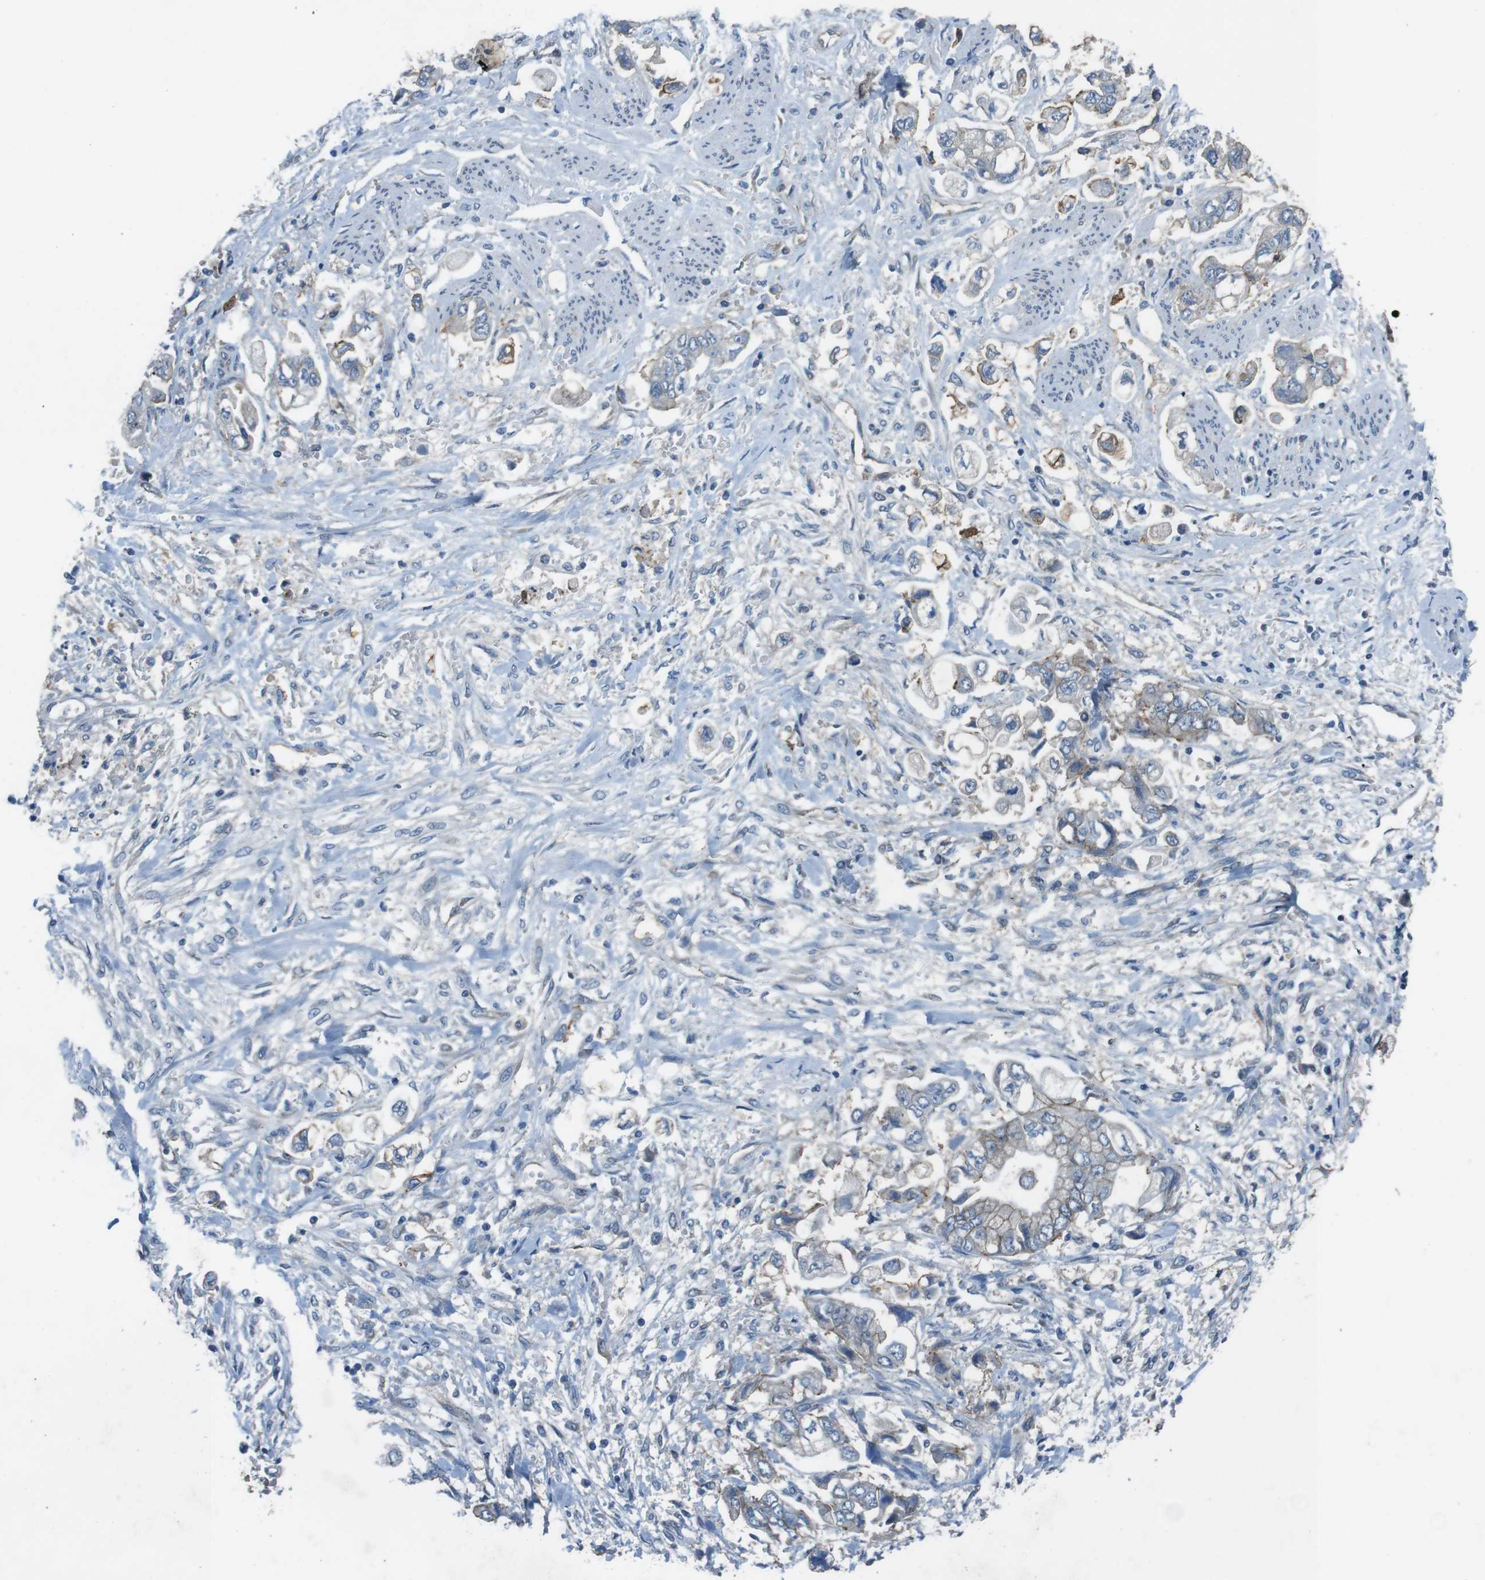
{"staining": {"intensity": "negative", "quantity": "none", "location": "none"}, "tissue": "stomach cancer", "cell_type": "Tumor cells", "image_type": "cancer", "snomed": [{"axis": "morphology", "description": "Normal tissue, NOS"}, {"axis": "morphology", "description": "Adenocarcinoma, NOS"}, {"axis": "topography", "description": "Stomach"}], "caption": "Tumor cells are negative for protein expression in human stomach adenocarcinoma.", "gene": "CLDN7", "patient": {"sex": "male", "age": 62}}